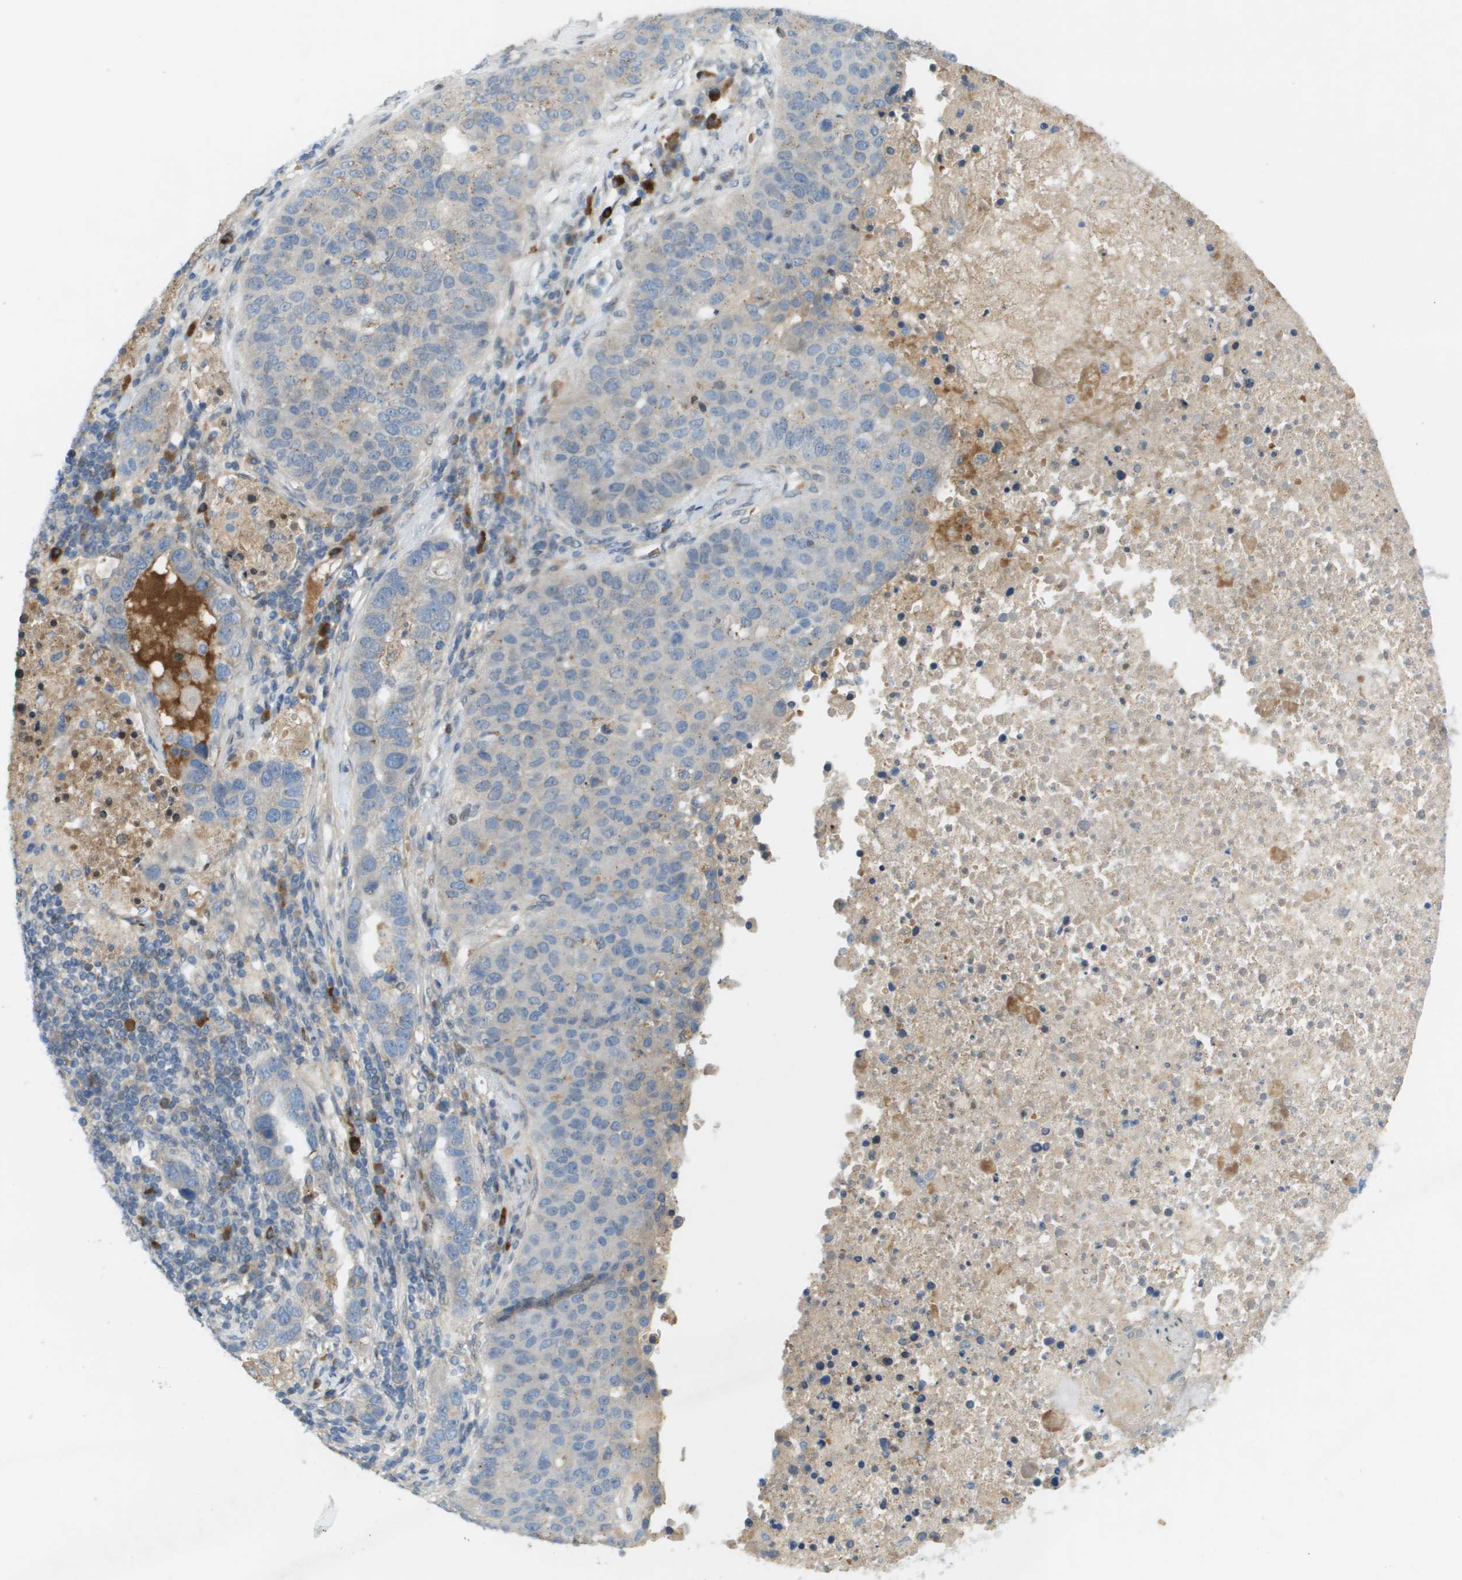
{"staining": {"intensity": "negative", "quantity": "none", "location": "none"}, "tissue": "pancreatic cancer", "cell_type": "Tumor cells", "image_type": "cancer", "snomed": [{"axis": "morphology", "description": "Adenocarcinoma, NOS"}, {"axis": "topography", "description": "Pancreas"}], "caption": "Immunohistochemistry photomicrograph of neoplastic tissue: human pancreatic cancer (adenocarcinoma) stained with DAB (3,3'-diaminobenzidine) shows no significant protein staining in tumor cells.", "gene": "CACNB4", "patient": {"sex": "female", "age": 61}}